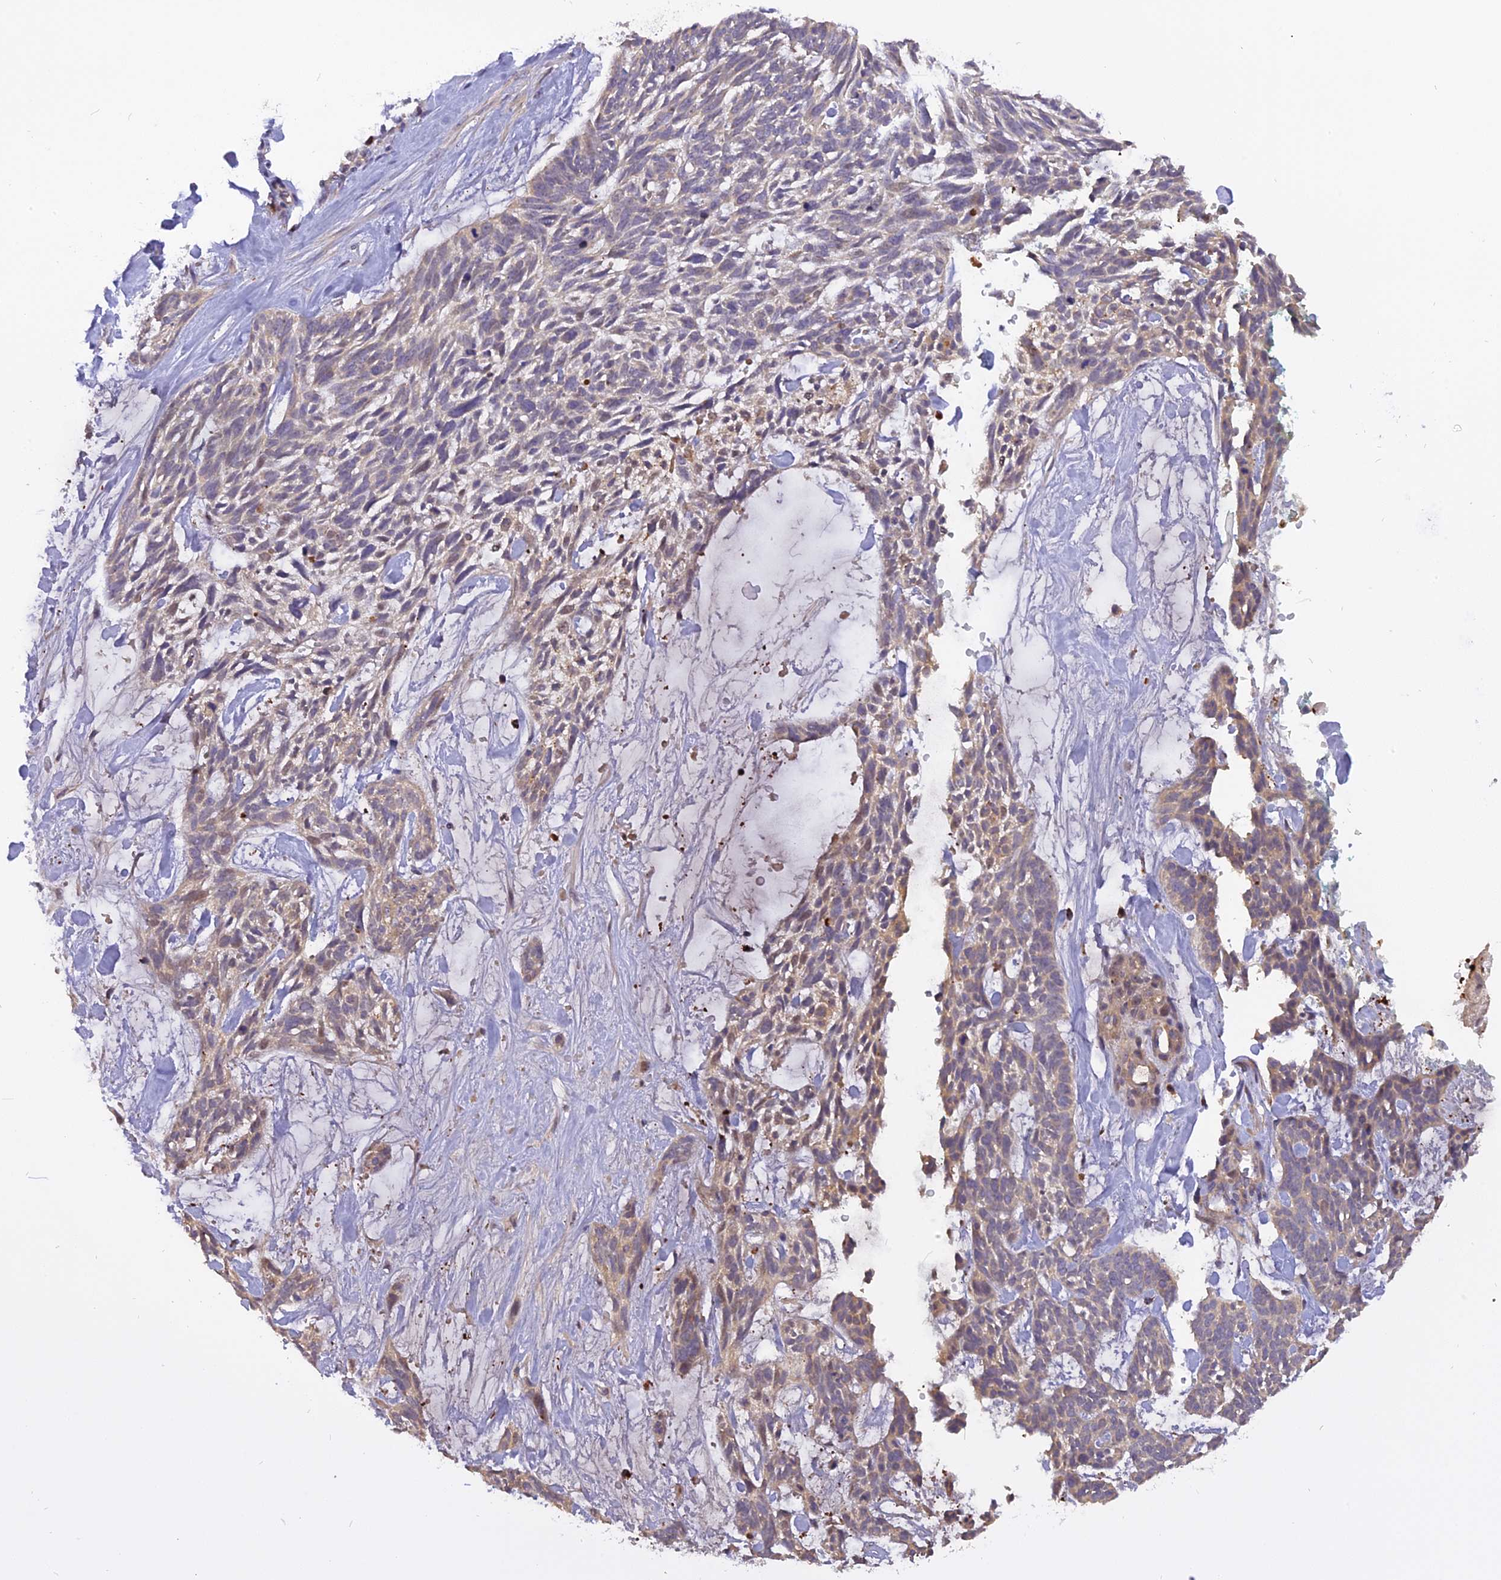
{"staining": {"intensity": "weak", "quantity": "25%-75%", "location": "cytoplasmic/membranous"}, "tissue": "skin cancer", "cell_type": "Tumor cells", "image_type": "cancer", "snomed": [{"axis": "morphology", "description": "Basal cell carcinoma"}, {"axis": "topography", "description": "Skin"}], "caption": "Protein staining displays weak cytoplasmic/membranous positivity in approximately 25%-75% of tumor cells in skin cancer. (DAB IHC, brown staining for protein, blue staining for nuclei).", "gene": "FNIP2", "patient": {"sex": "male", "age": 88}}